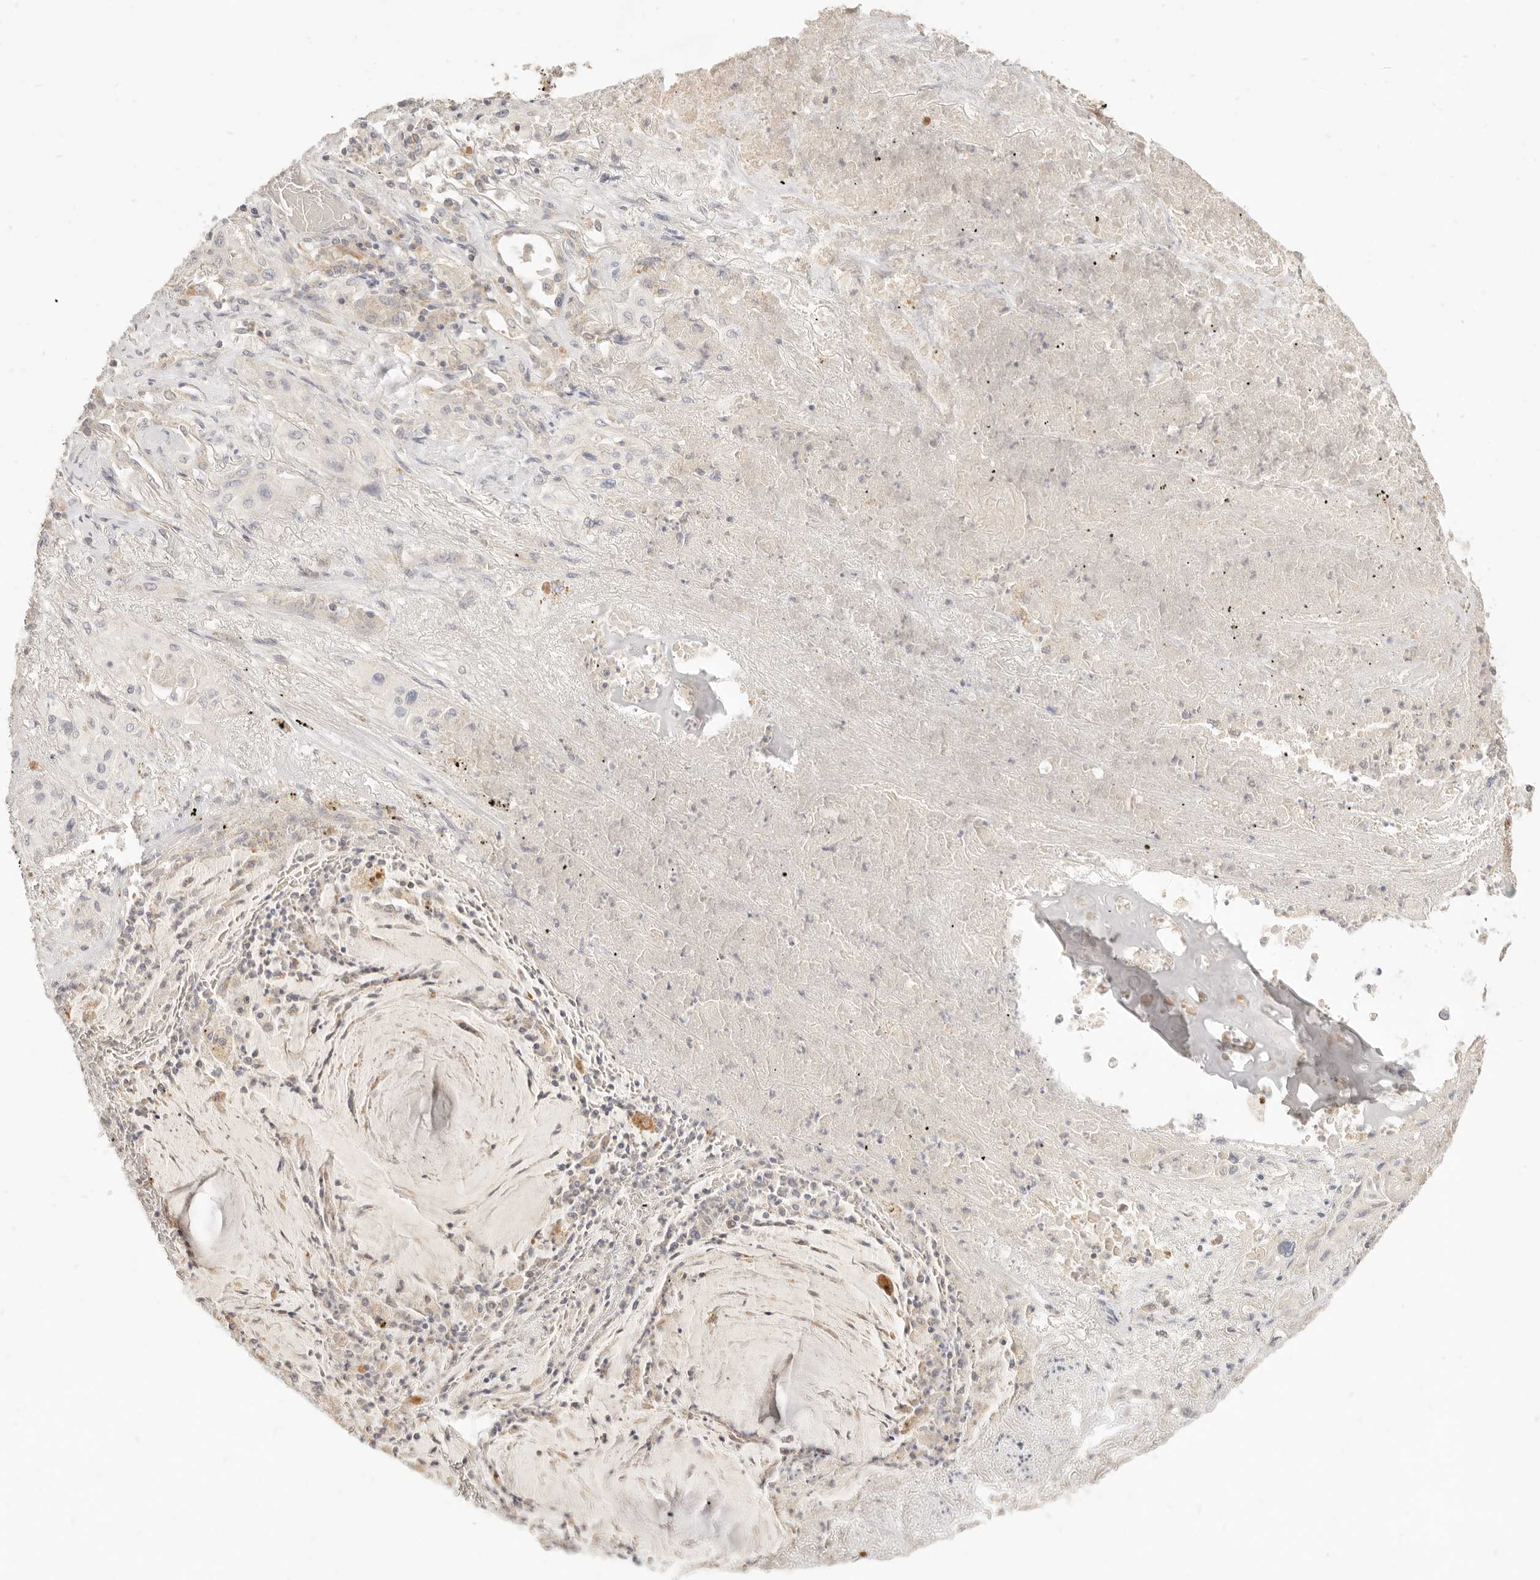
{"staining": {"intensity": "negative", "quantity": "none", "location": "none"}, "tissue": "lung cancer", "cell_type": "Tumor cells", "image_type": "cancer", "snomed": [{"axis": "morphology", "description": "Squamous cell carcinoma, NOS"}, {"axis": "topography", "description": "Lung"}], "caption": "Immunohistochemical staining of human lung squamous cell carcinoma demonstrates no significant staining in tumor cells.", "gene": "CPLANE2", "patient": {"sex": "female", "age": 47}}